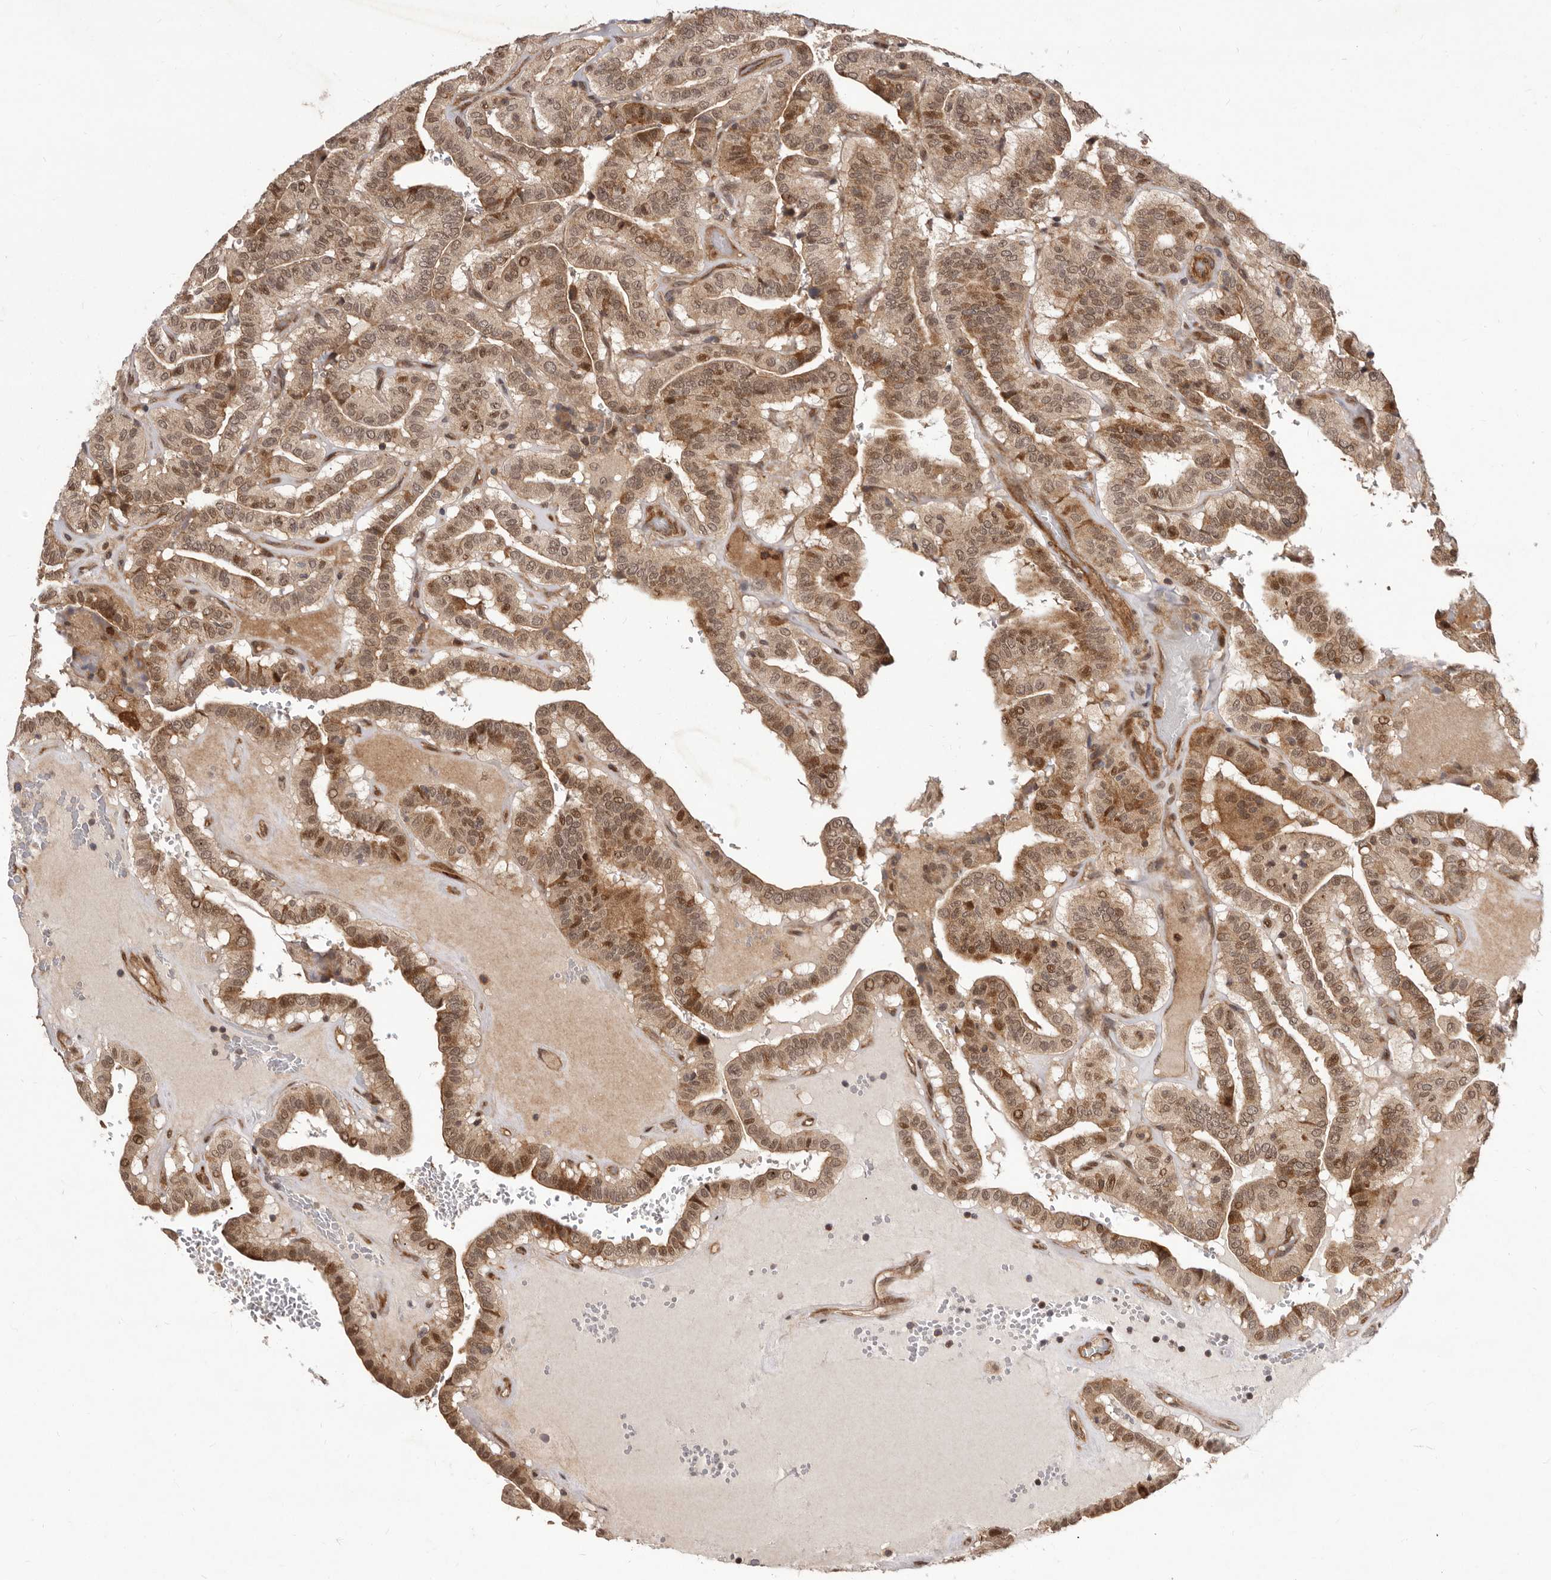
{"staining": {"intensity": "moderate", "quantity": ">75%", "location": "cytoplasmic/membranous,nuclear"}, "tissue": "thyroid cancer", "cell_type": "Tumor cells", "image_type": "cancer", "snomed": [{"axis": "morphology", "description": "Papillary adenocarcinoma, NOS"}, {"axis": "topography", "description": "Thyroid gland"}], "caption": "Immunohistochemistry (IHC) micrograph of neoplastic tissue: thyroid cancer stained using immunohistochemistry (IHC) reveals medium levels of moderate protein expression localized specifically in the cytoplasmic/membranous and nuclear of tumor cells, appearing as a cytoplasmic/membranous and nuclear brown color.", "gene": "GLRX3", "patient": {"sex": "male", "age": 77}}